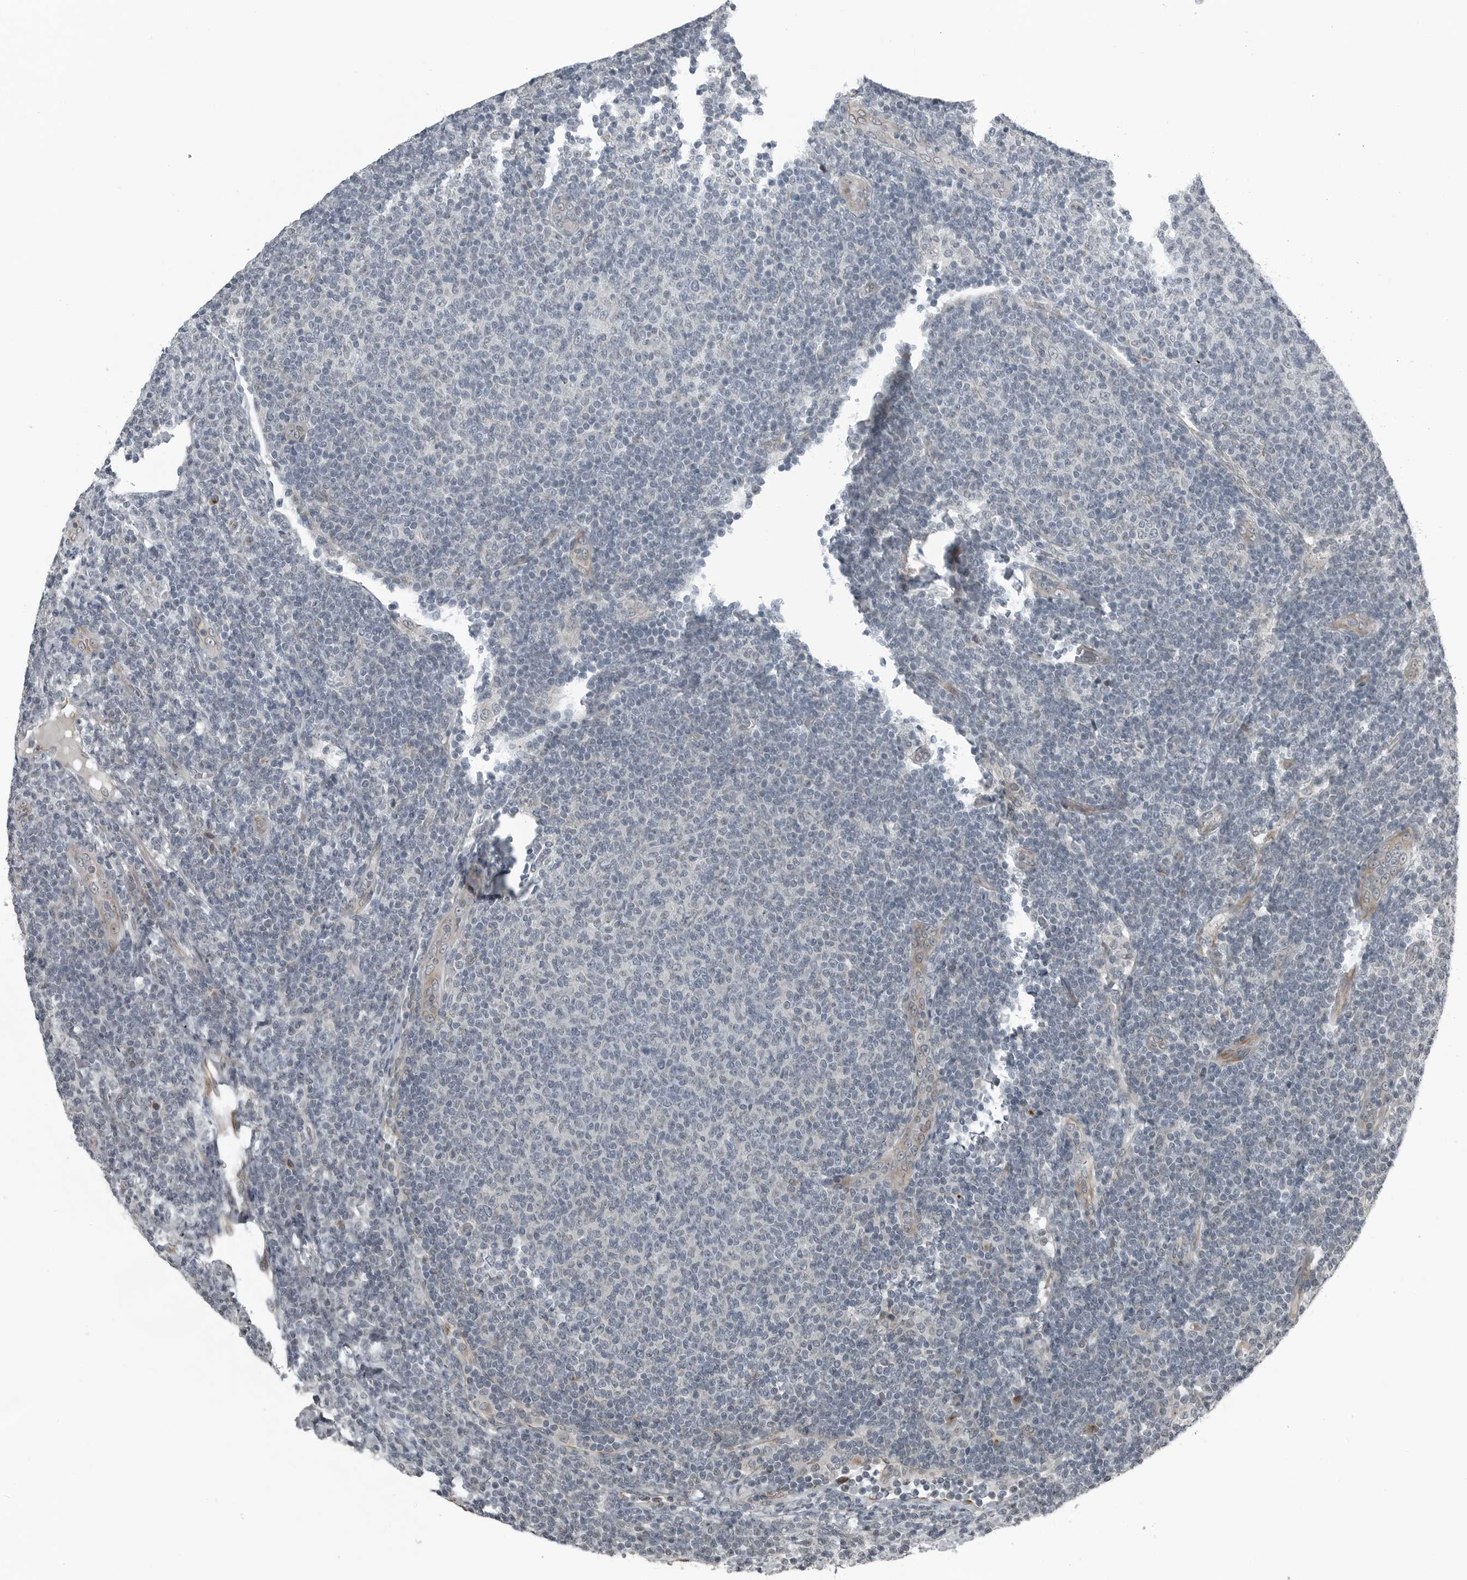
{"staining": {"intensity": "negative", "quantity": "none", "location": "none"}, "tissue": "lymphoma", "cell_type": "Tumor cells", "image_type": "cancer", "snomed": [{"axis": "morphology", "description": "Malignant lymphoma, non-Hodgkin's type, Low grade"}, {"axis": "topography", "description": "Lymph node"}], "caption": "IHC image of neoplastic tissue: human malignant lymphoma, non-Hodgkin's type (low-grade) stained with DAB (3,3'-diaminobenzidine) shows no significant protein expression in tumor cells.", "gene": "GAK", "patient": {"sex": "male", "age": 66}}